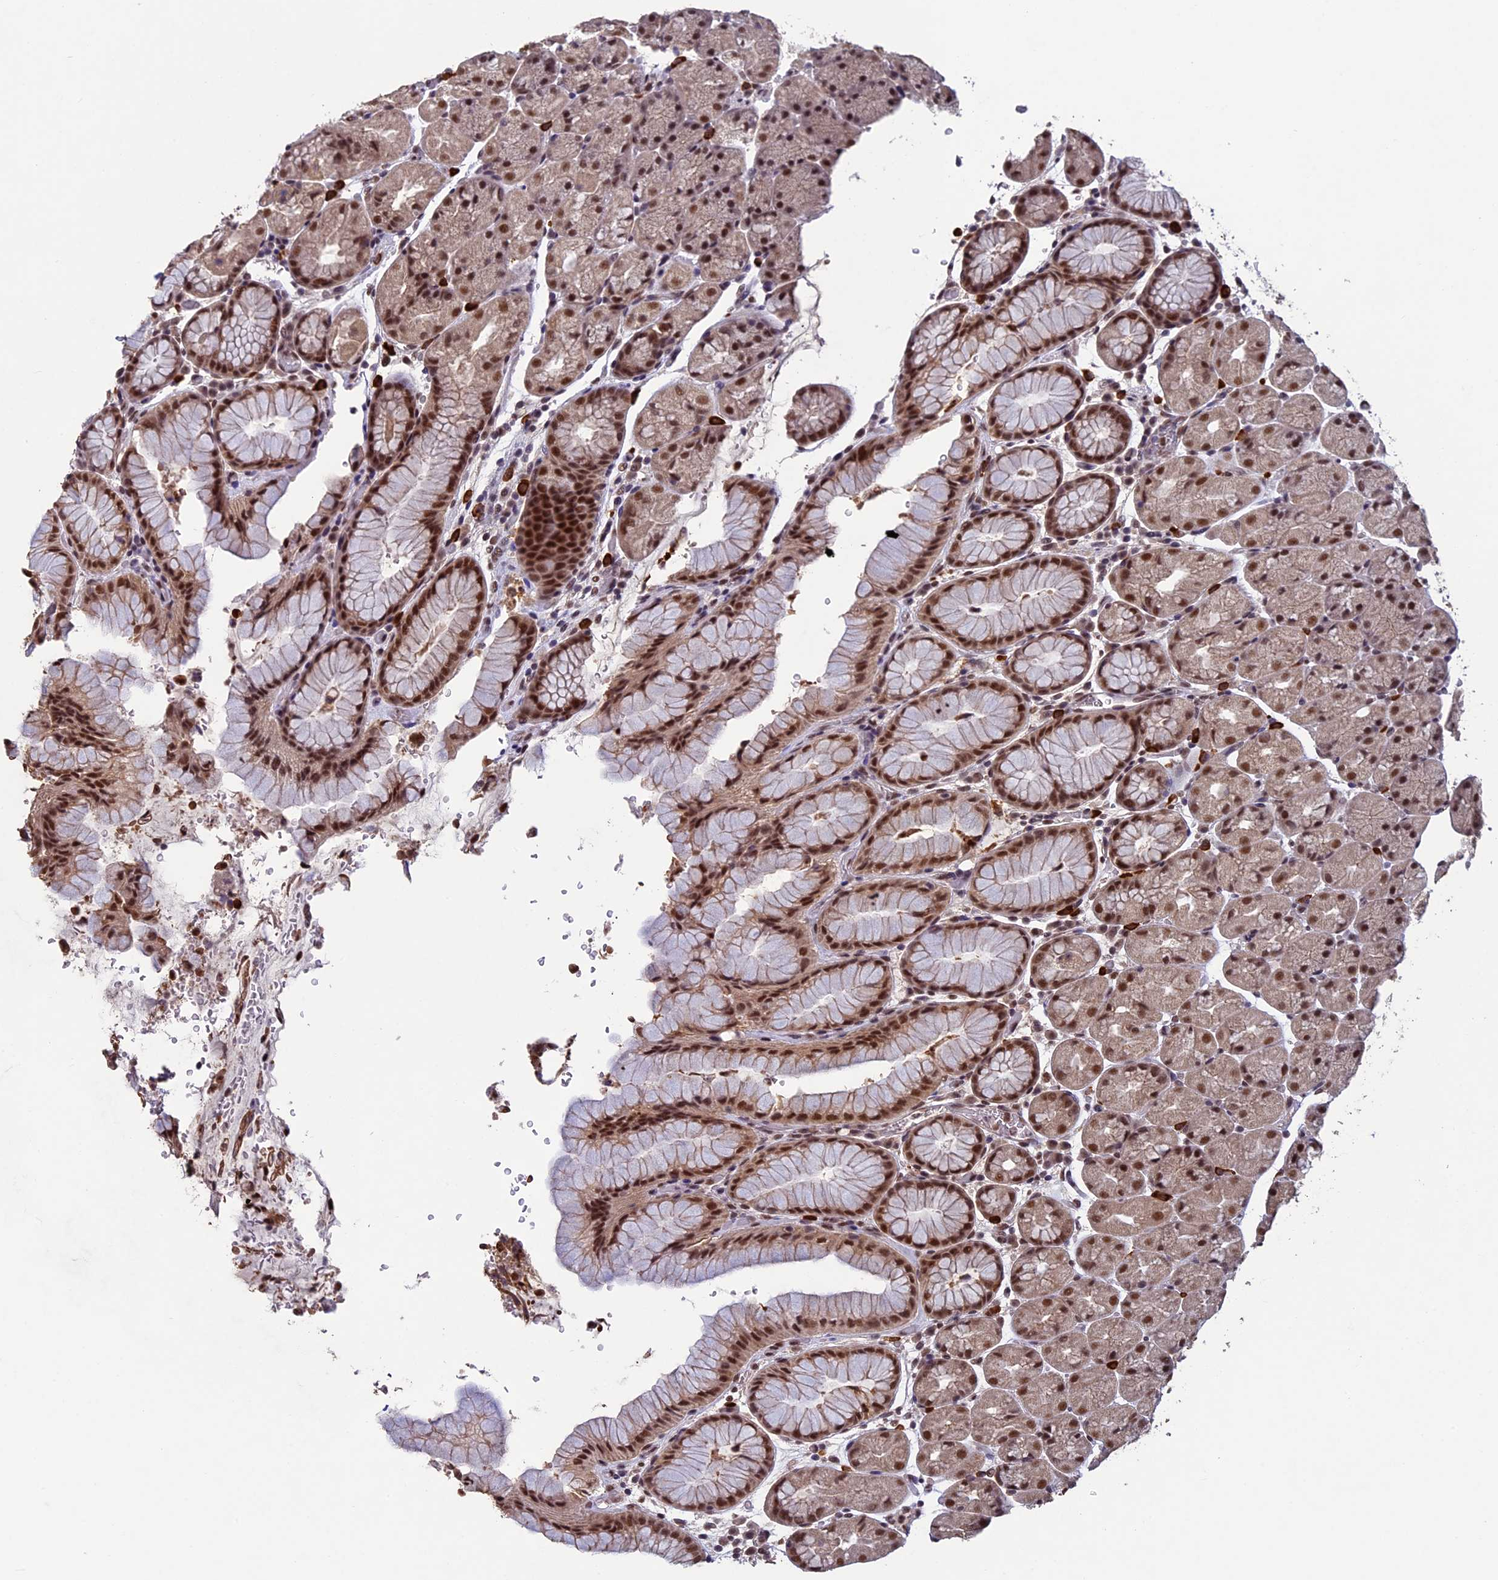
{"staining": {"intensity": "strong", "quantity": ">75%", "location": "nuclear"}, "tissue": "stomach", "cell_type": "Glandular cells", "image_type": "normal", "snomed": [{"axis": "morphology", "description": "Normal tissue, NOS"}, {"axis": "topography", "description": "Stomach, upper"}, {"axis": "topography", "description": "Stomach, lower"}], "caption": "Strong nuclear expression for a protein is present in approximately >75% of glandular cells of unremarkable stomach using immunohistochemistry (IHC).", "gene": "RNF40", "patient": {"sex": "male", "age": 67}}